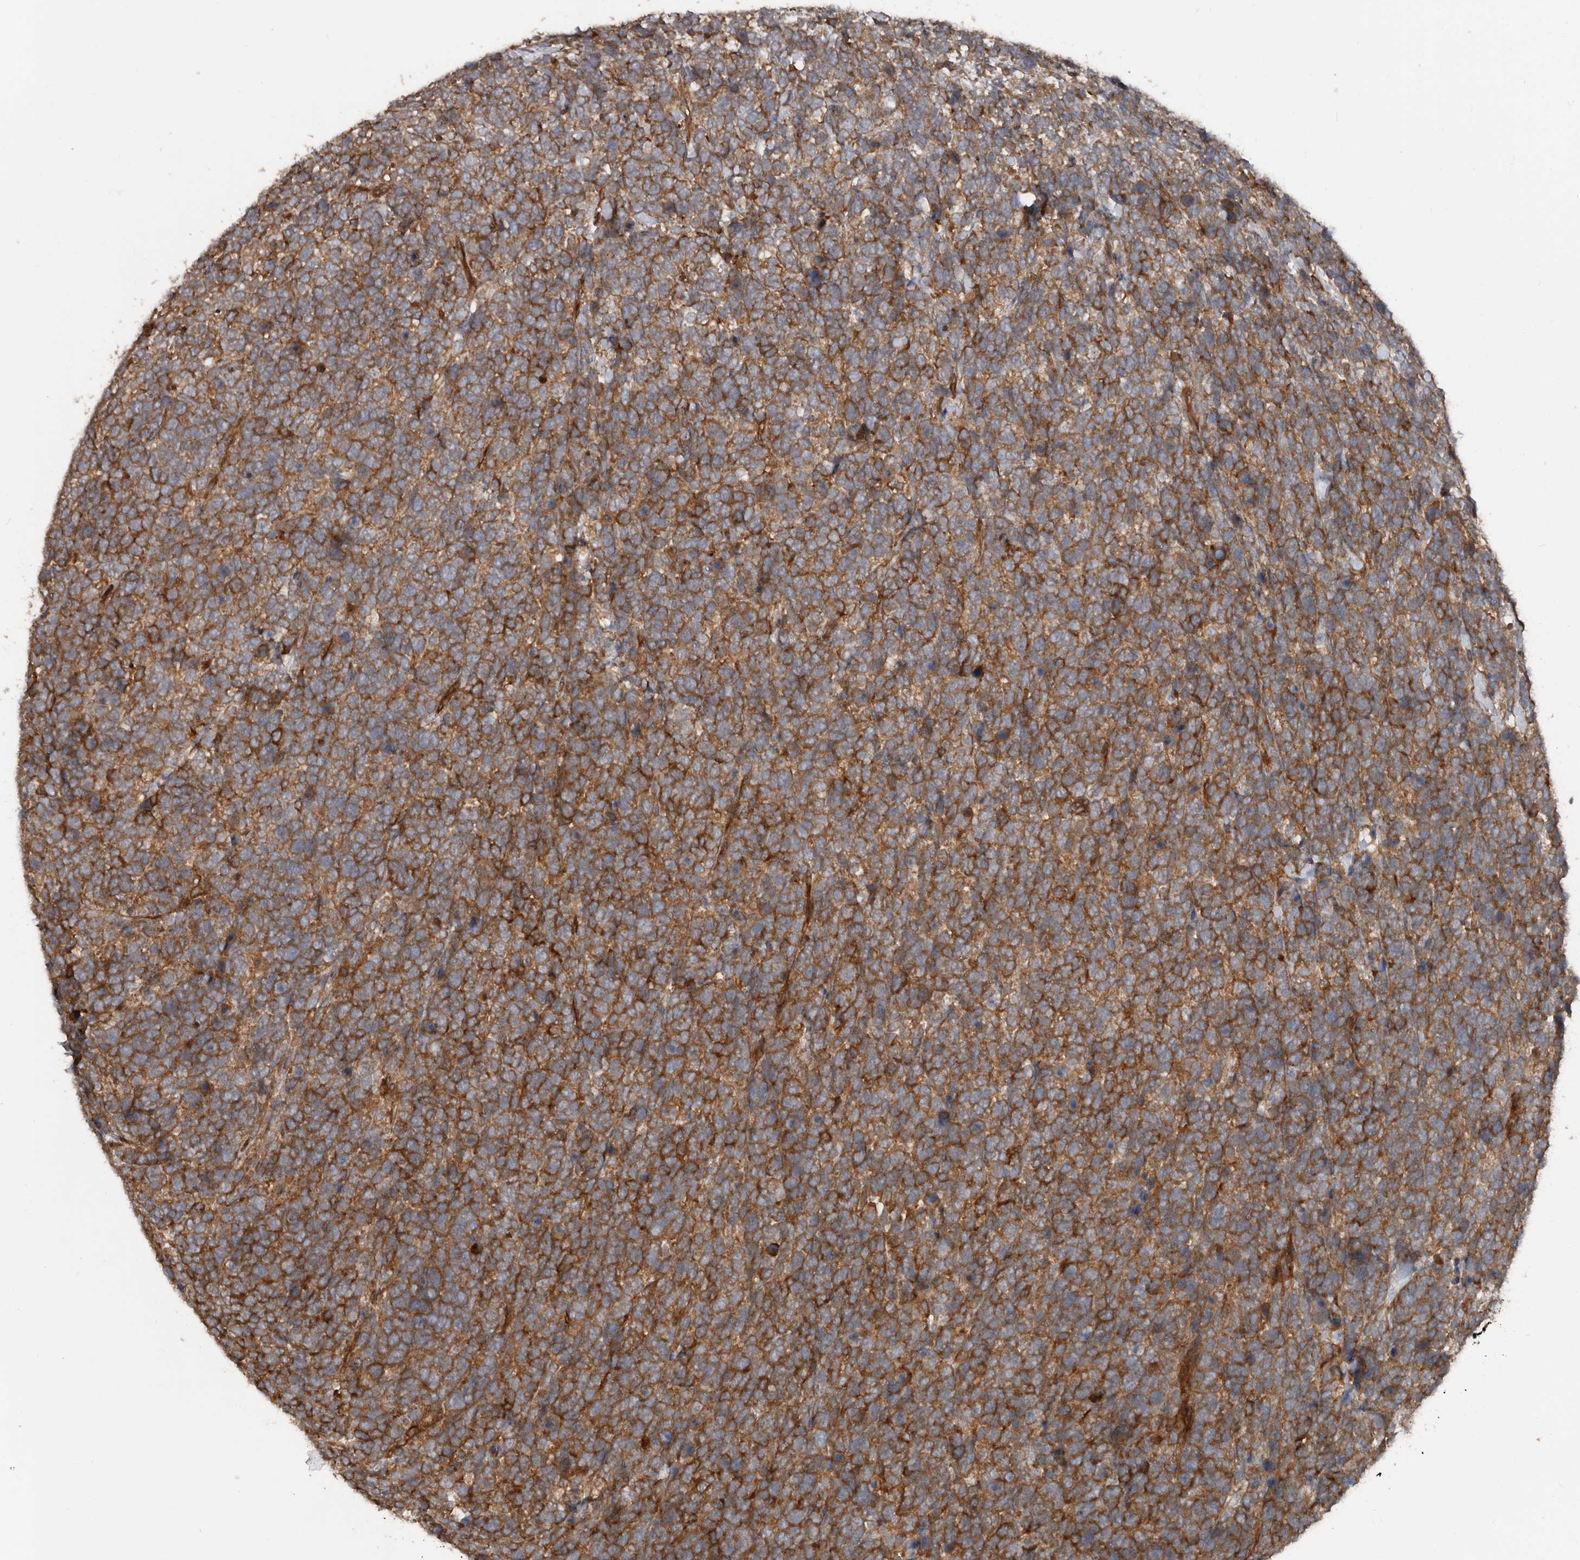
{"staining": {"intensity": "moderate", "quantity": ">75%", "location": "cytoplasmic/membranous"}, "tissue": "urothelial cancer", "cell_type": "Tumor cells", "image_type": "cancer", "snomed": [{"axis": "morphology", "description": "Urothelial carcinoma, High grade"}, {"axis": "topography", "description": "Urinary bladder"}], "caption": "High-grade urothelial carcinoma was stained to show a protein in brown. There is medium levels of moderate cytoplasmic/membranous positivity in approximately >75% of tumor cells.", "gene": "EXOC3L1", "patient": {"sex": "female", "age": 80}}